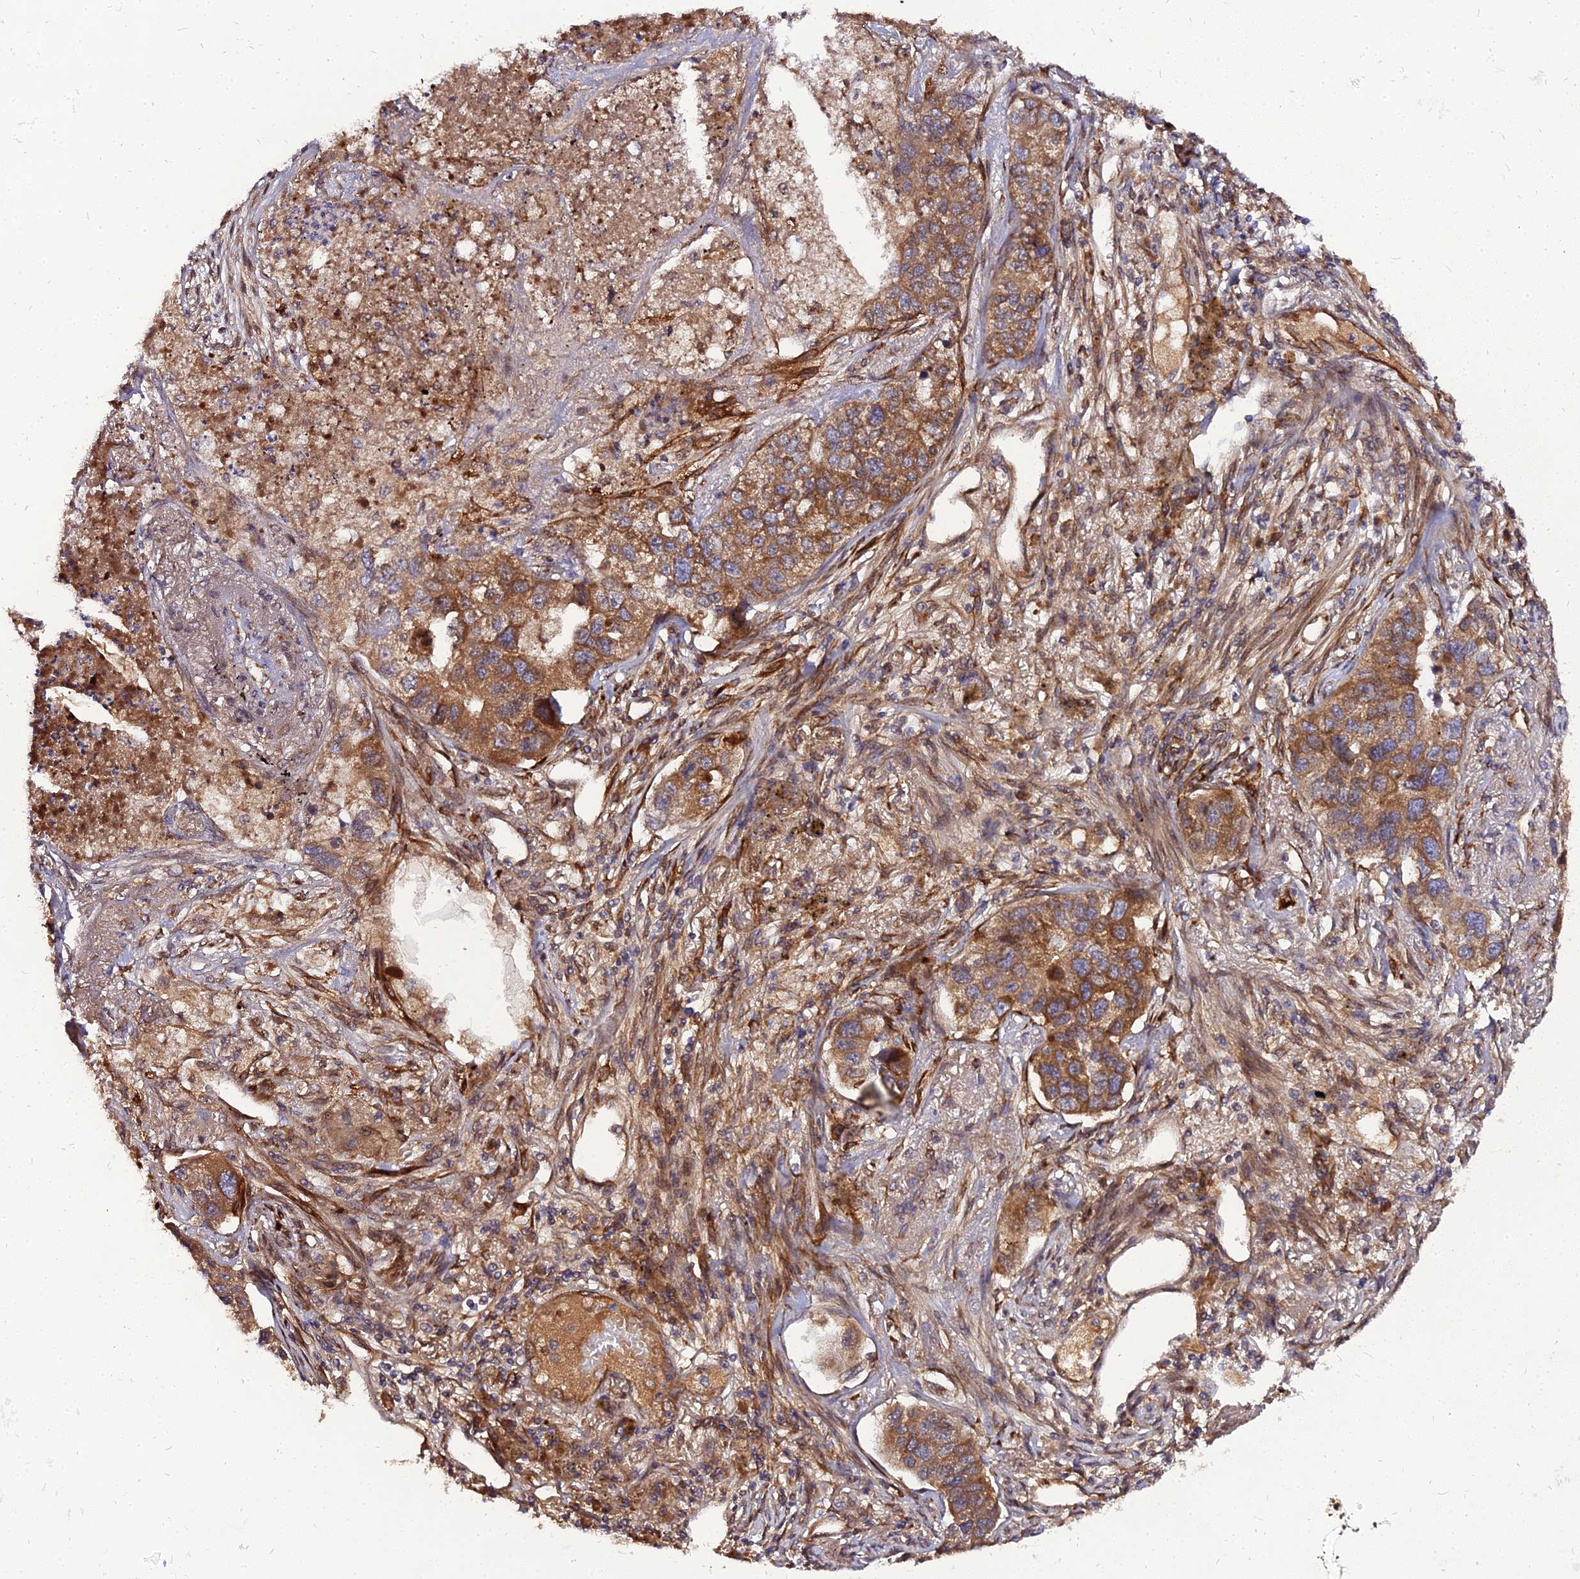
{"staining": {"intensity": "moderate", "quantity": ">75%", "location": "cytoplasmic/membranous"}, "tissue": "lung cancer", "cell_type": "Tumor cells", "image_type": "cancer", "snomed": [{"axis": "morphology", "description": "Adenocarcinoma, NOS"}, {"axis": "topography", "description": "Lung"}], "caption": "About >75% of tumor cells in human adenocarcinoma (lung) display moderate cytoplasmic/membranous protein expression as visualized by brown immunohistochemical staining.", "gene": "PDE4D", "patient": {"sex": "male", "age": 49}}